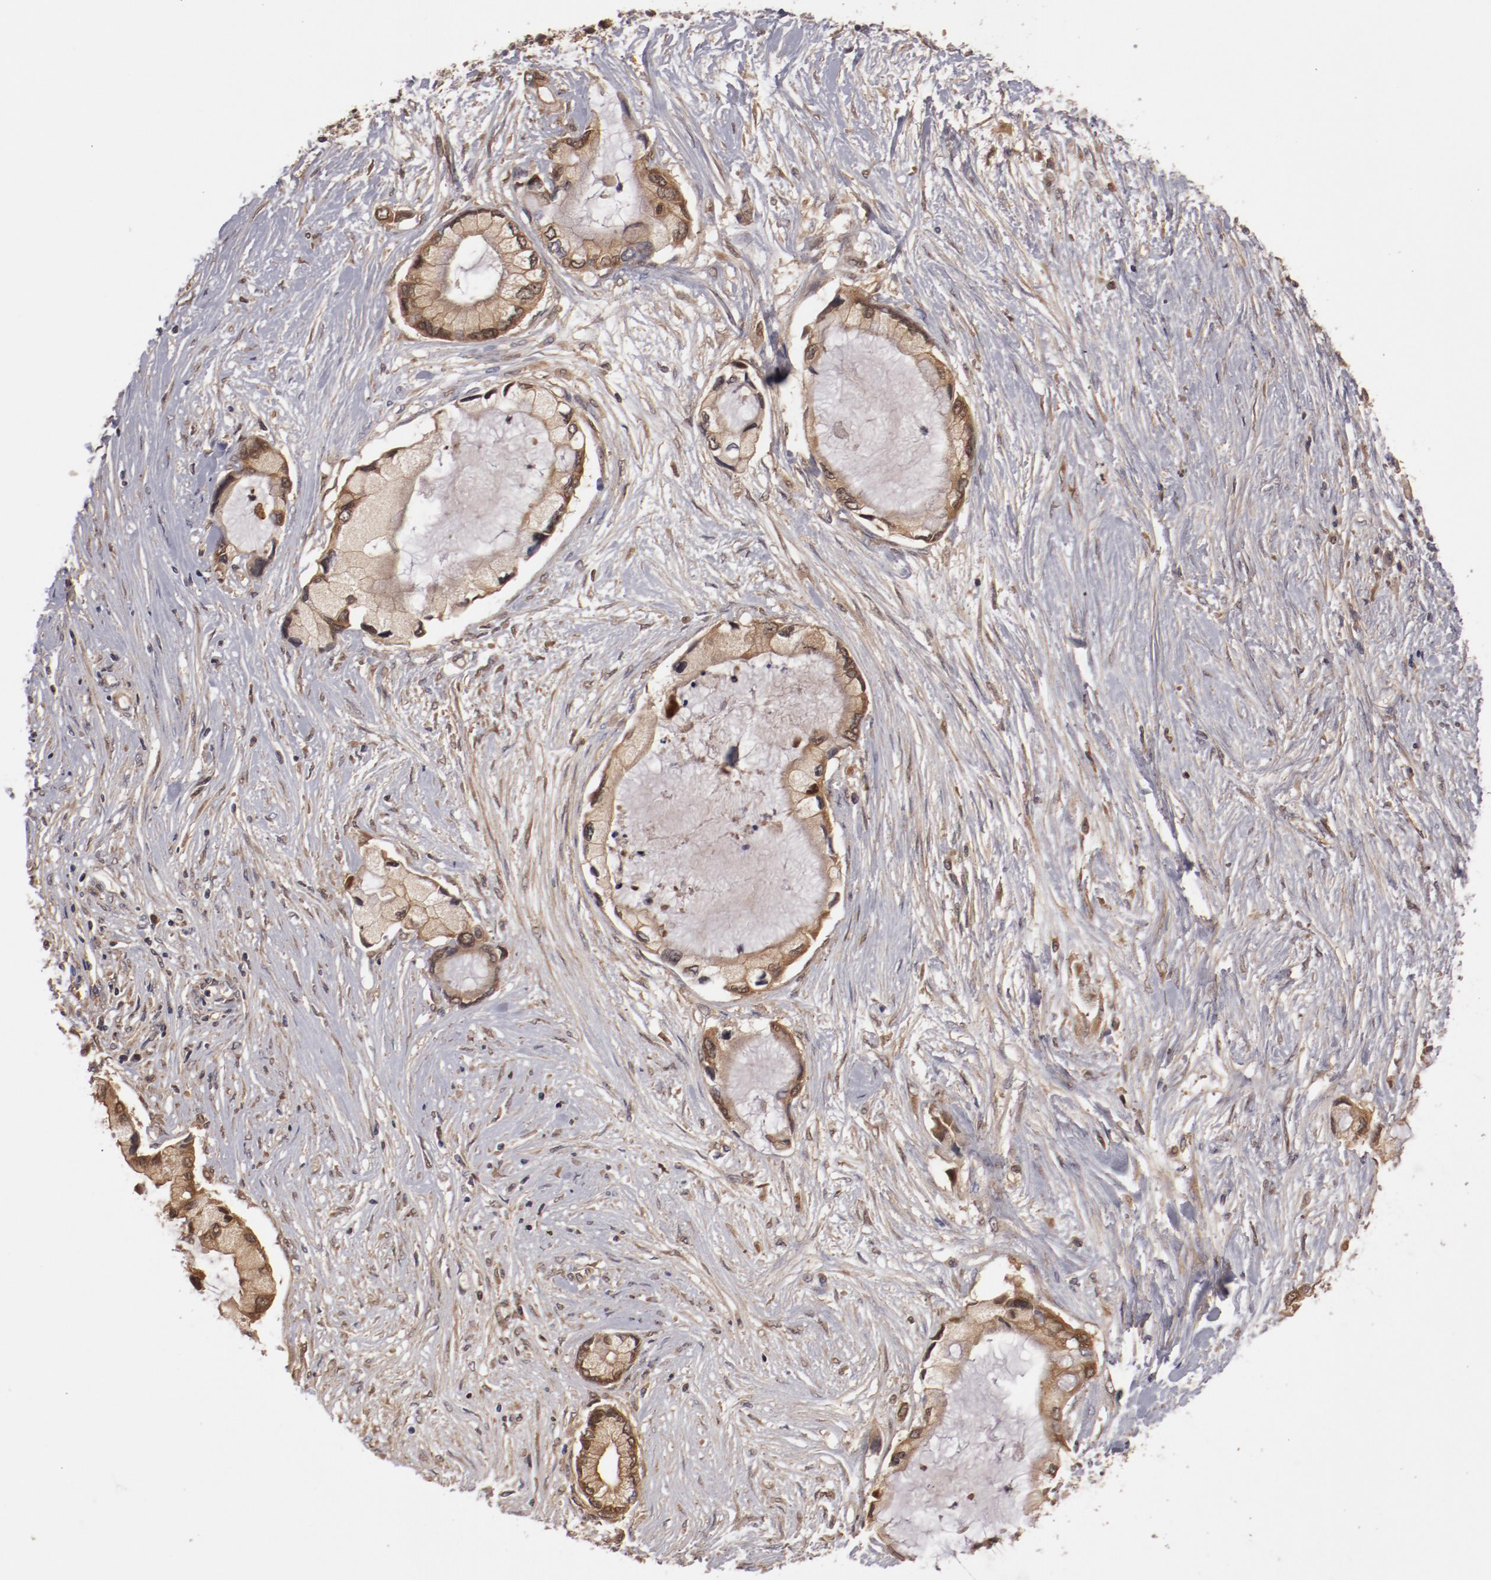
{"staining": {"intensity": "moderate", "quantity": "25%-75%", "location": "cytoplasmic/membranous"}, "tissue": "pancreatic cancer", "cell_type": "Tumor cells", "image_type": "cancer", "snomed": [{"axis": "morphology", "description": "Adenocarcinoma, NOS"}, {"axis": "topography", "description": "Pancreas"}], "caption": "Human adenocarcinoma (pancreatic) stained for a protein (brown) displays moderate cytoplasmic/membranous positive staining in about 25%-75% of tumor cells.", "gene": "SERPINA7", "patient": {"sex": "female", "age": 59}}